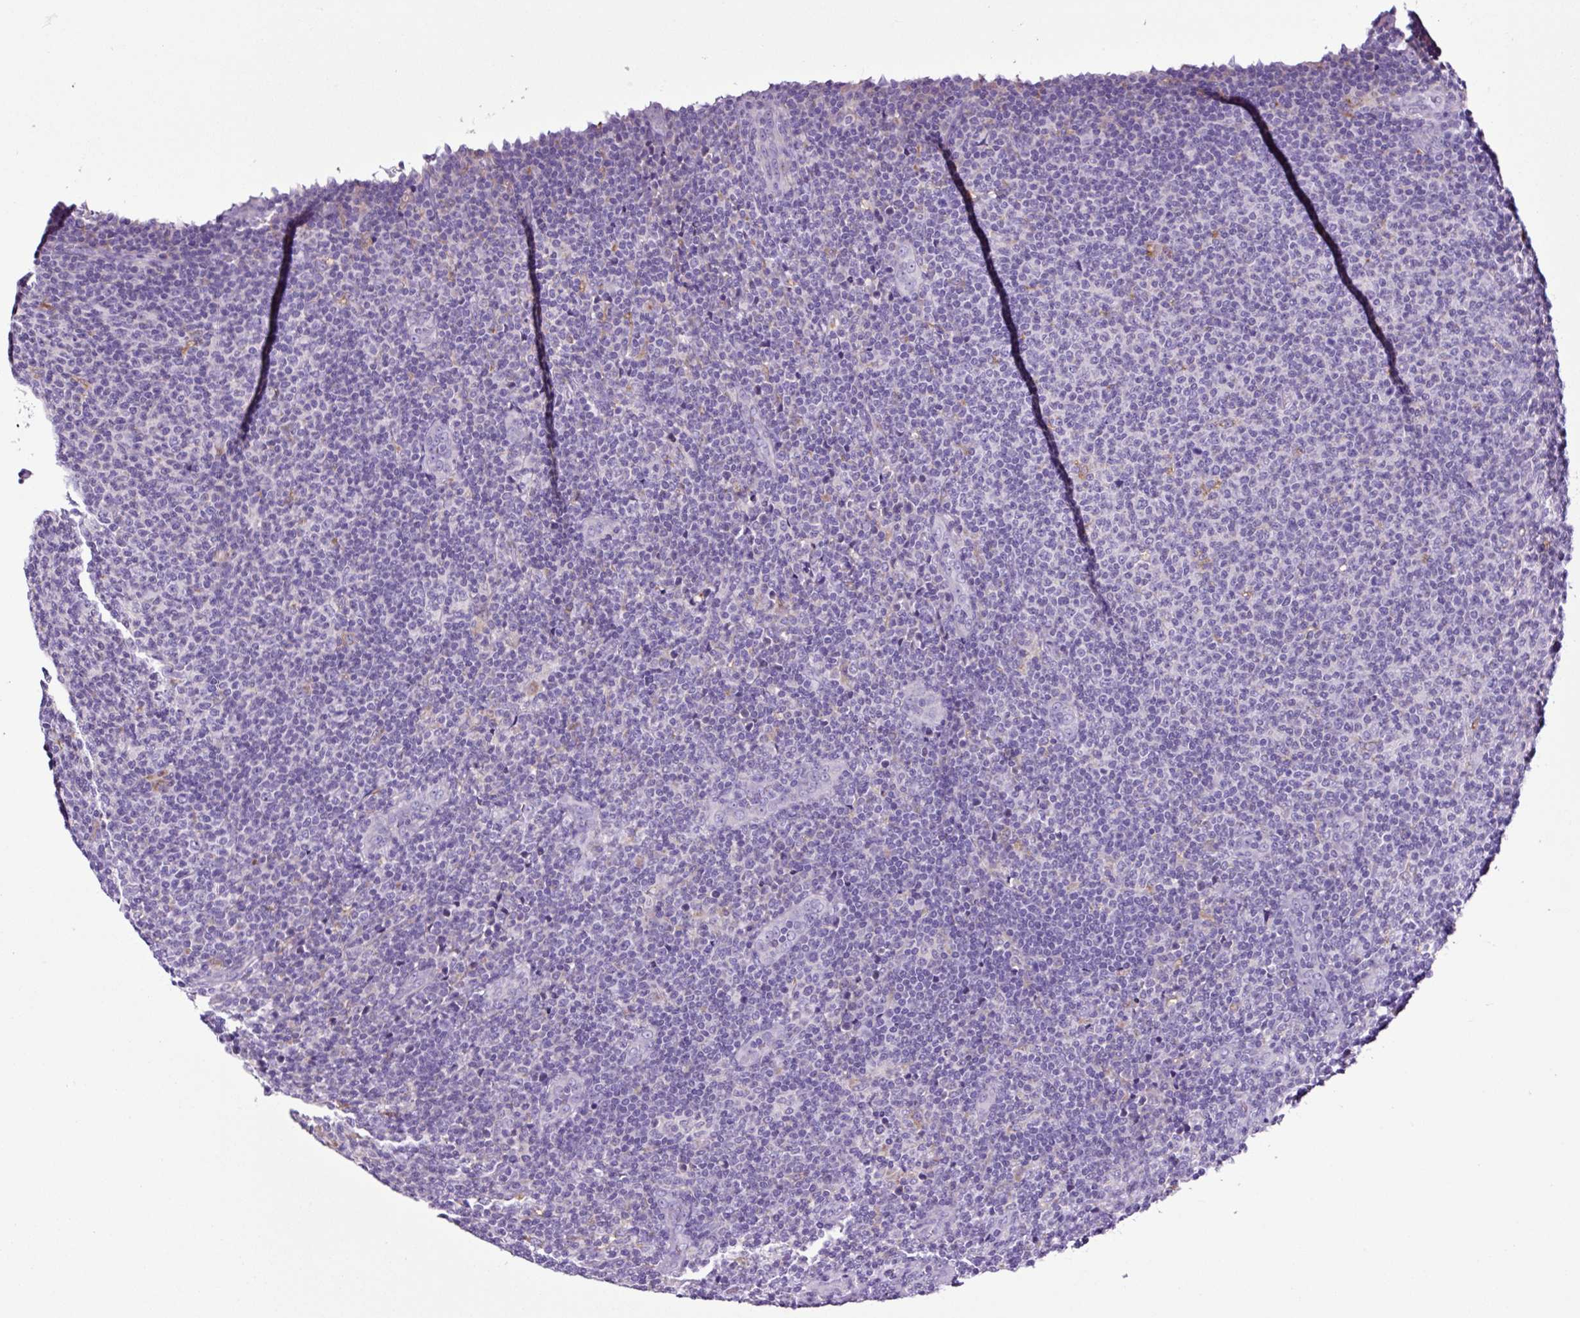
{"staining": {"intensity": "negative", "quantity": "none", "location": "none"}, "tissue": "lymphoma", "cell_type": "Tumor cells", "image_type": "cancer", "snomed": [{"axis": "morphology", "description": "Malignant lymphoma, non-Hodgkin's type, Low grade"}, {"axis": "topography", "description": "Lymph node"}], "caption": "This is a image of immunohistochemistry (IHC) staining of malignant lymphoma, non-Hodgkin's type (low-grade), which shows no staining in tumor cells.", "gene": "FBXL7", "patient": {"sex": "male", "age": 66}}